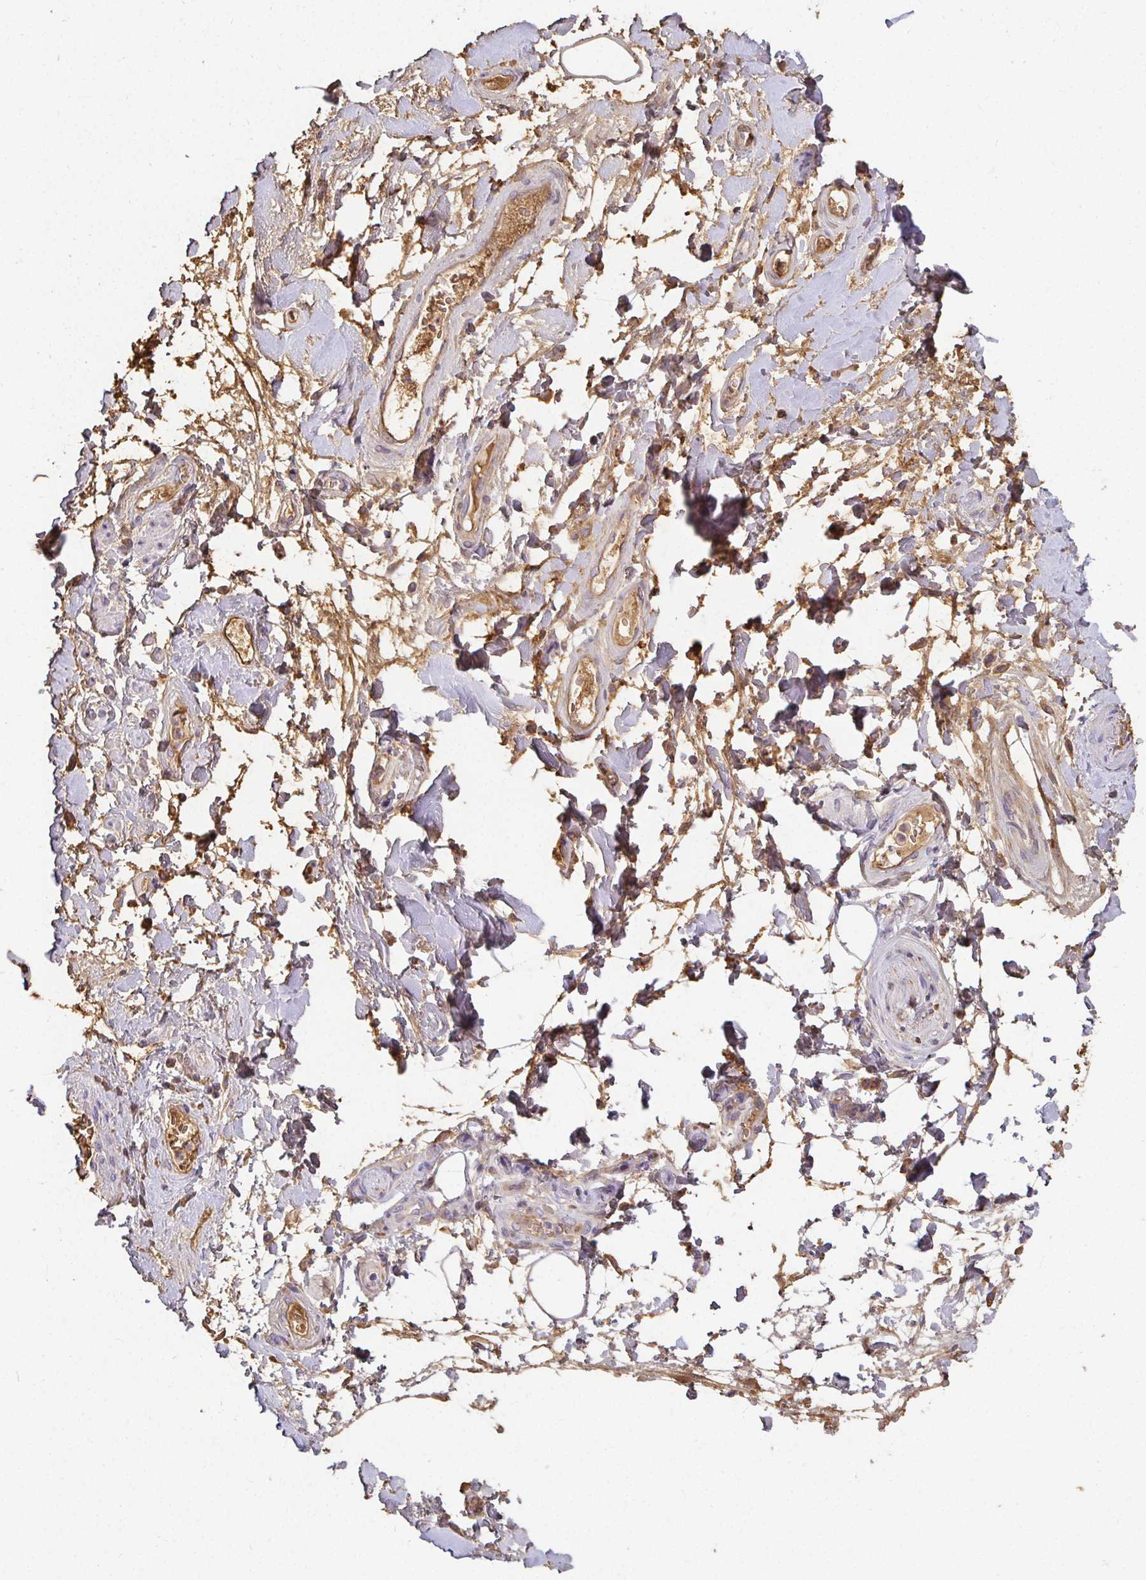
{"staining": {"intensity": "weak", "quantity": "<25%", "location": "cytoplasmic/membranous"}, "tissue": "adipose tissue", "cell_type": "Adipocytes", "image_type": "normal", "snomed": [{"axis": "morphology", "description": "Normal tissue, NOS"}, {"axis": "topography", "description": "Urinary bladder"}, {"axis": "topography", "description": "Peripheral nerve tissue"}], "caption": "IHC image of normal adipose tissue: human adipose tissue stained with DAB (3,3'-diaminobenzidine) exhibits no significant protein expression in adipocytes.", "gene": "LOXL4", "patient": {"sex": "female", "age": 60}}